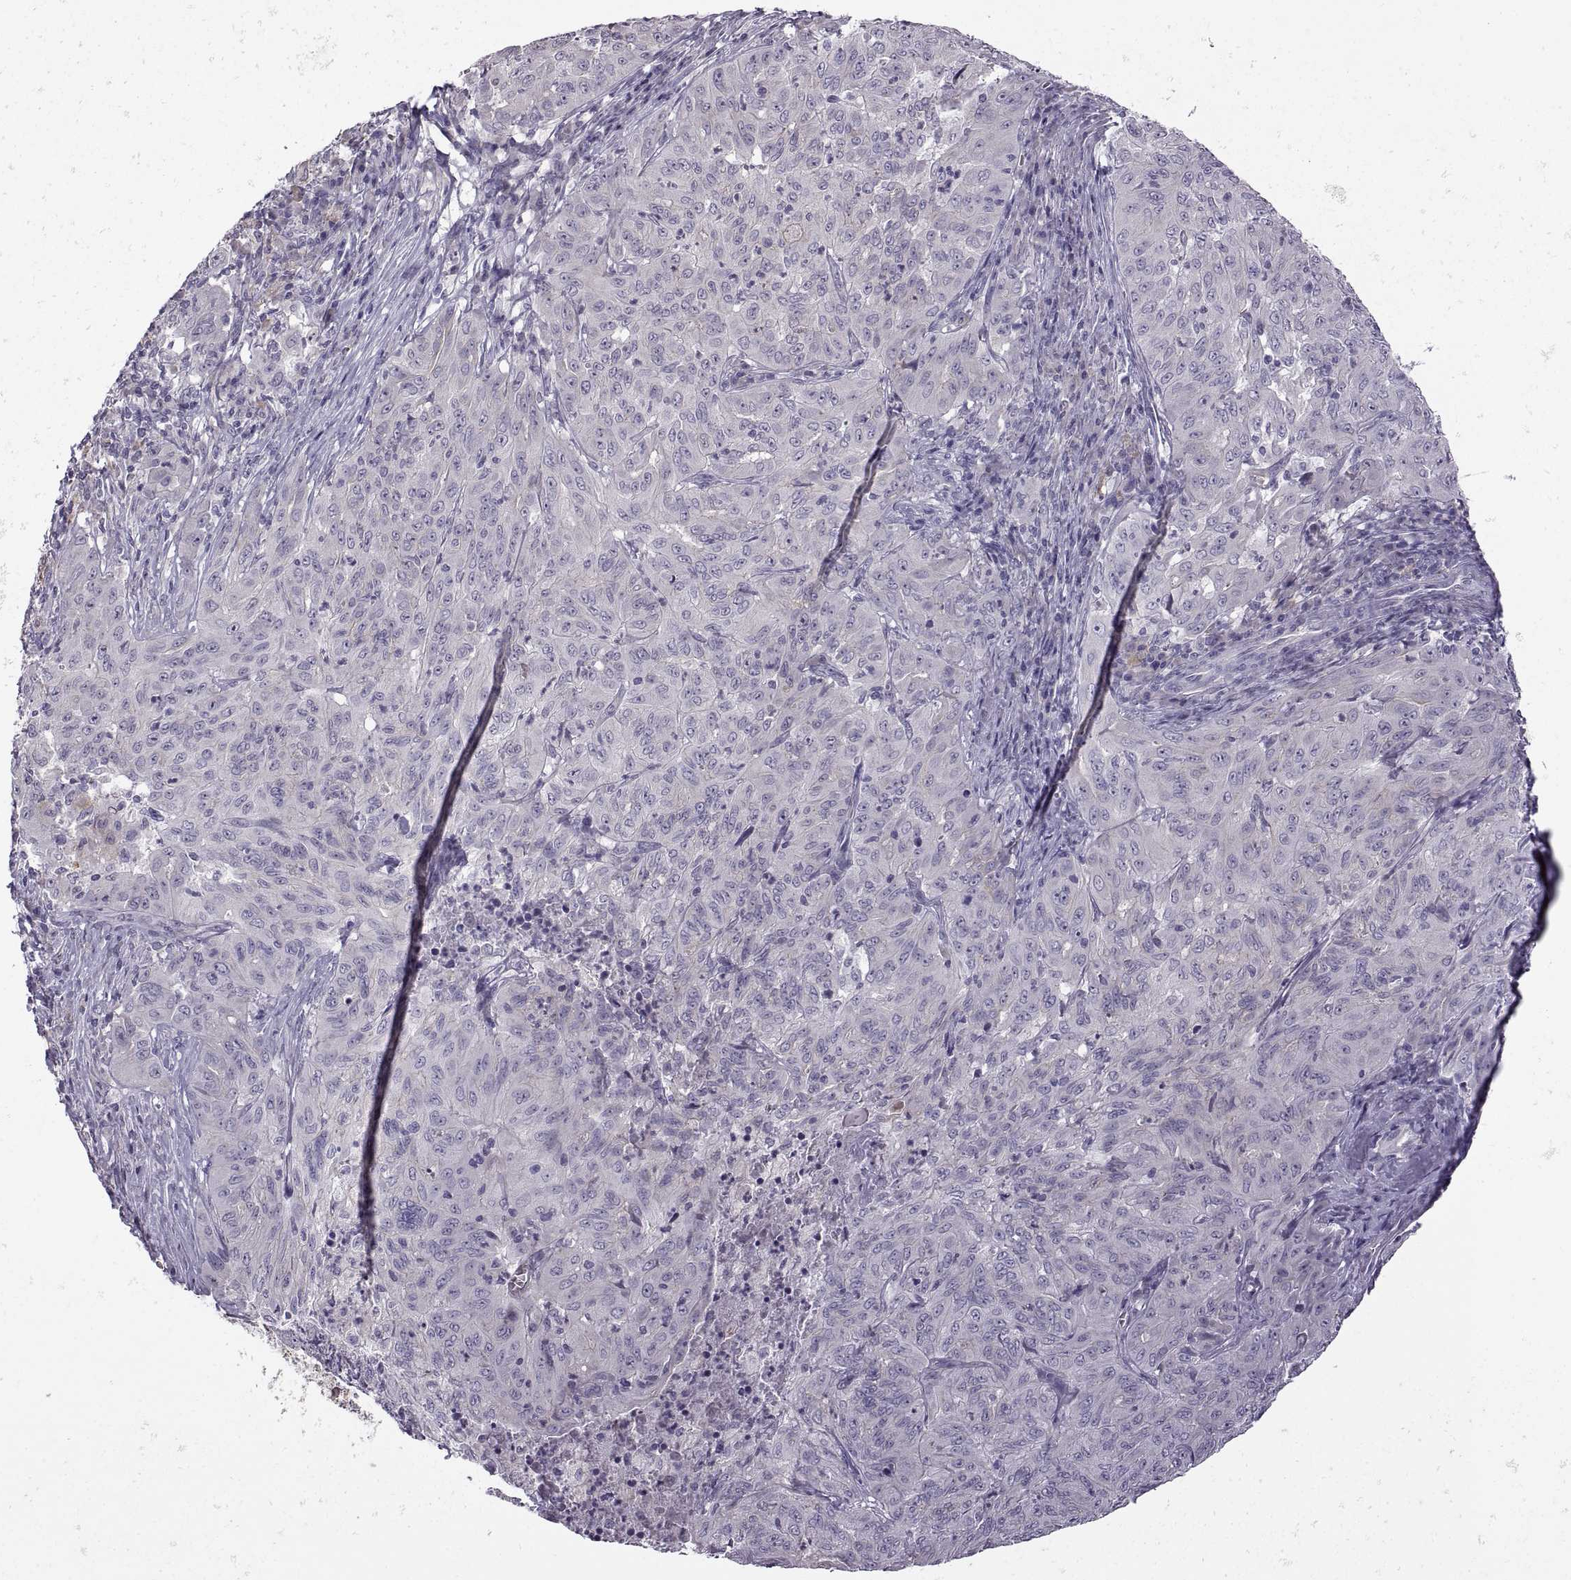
{"staining": {"intensity": "negative", "quantity": "none", "location": "none"}, "tissue": "pancreatic cancer", "cell_type": "Tumor cells", "image_type": "cancer", "snomed": [{"axis": "morphology", "description": "Adenocarcinoma, NOS"}, {"axis": "topography", "description": "Pancreas"}], "caption": "Tumor cells are negative for brown protein staining in adenocarcinoma (pancreatic).", "gene": "MEIOC", "patient": {"sex": "male", "age": 63}}